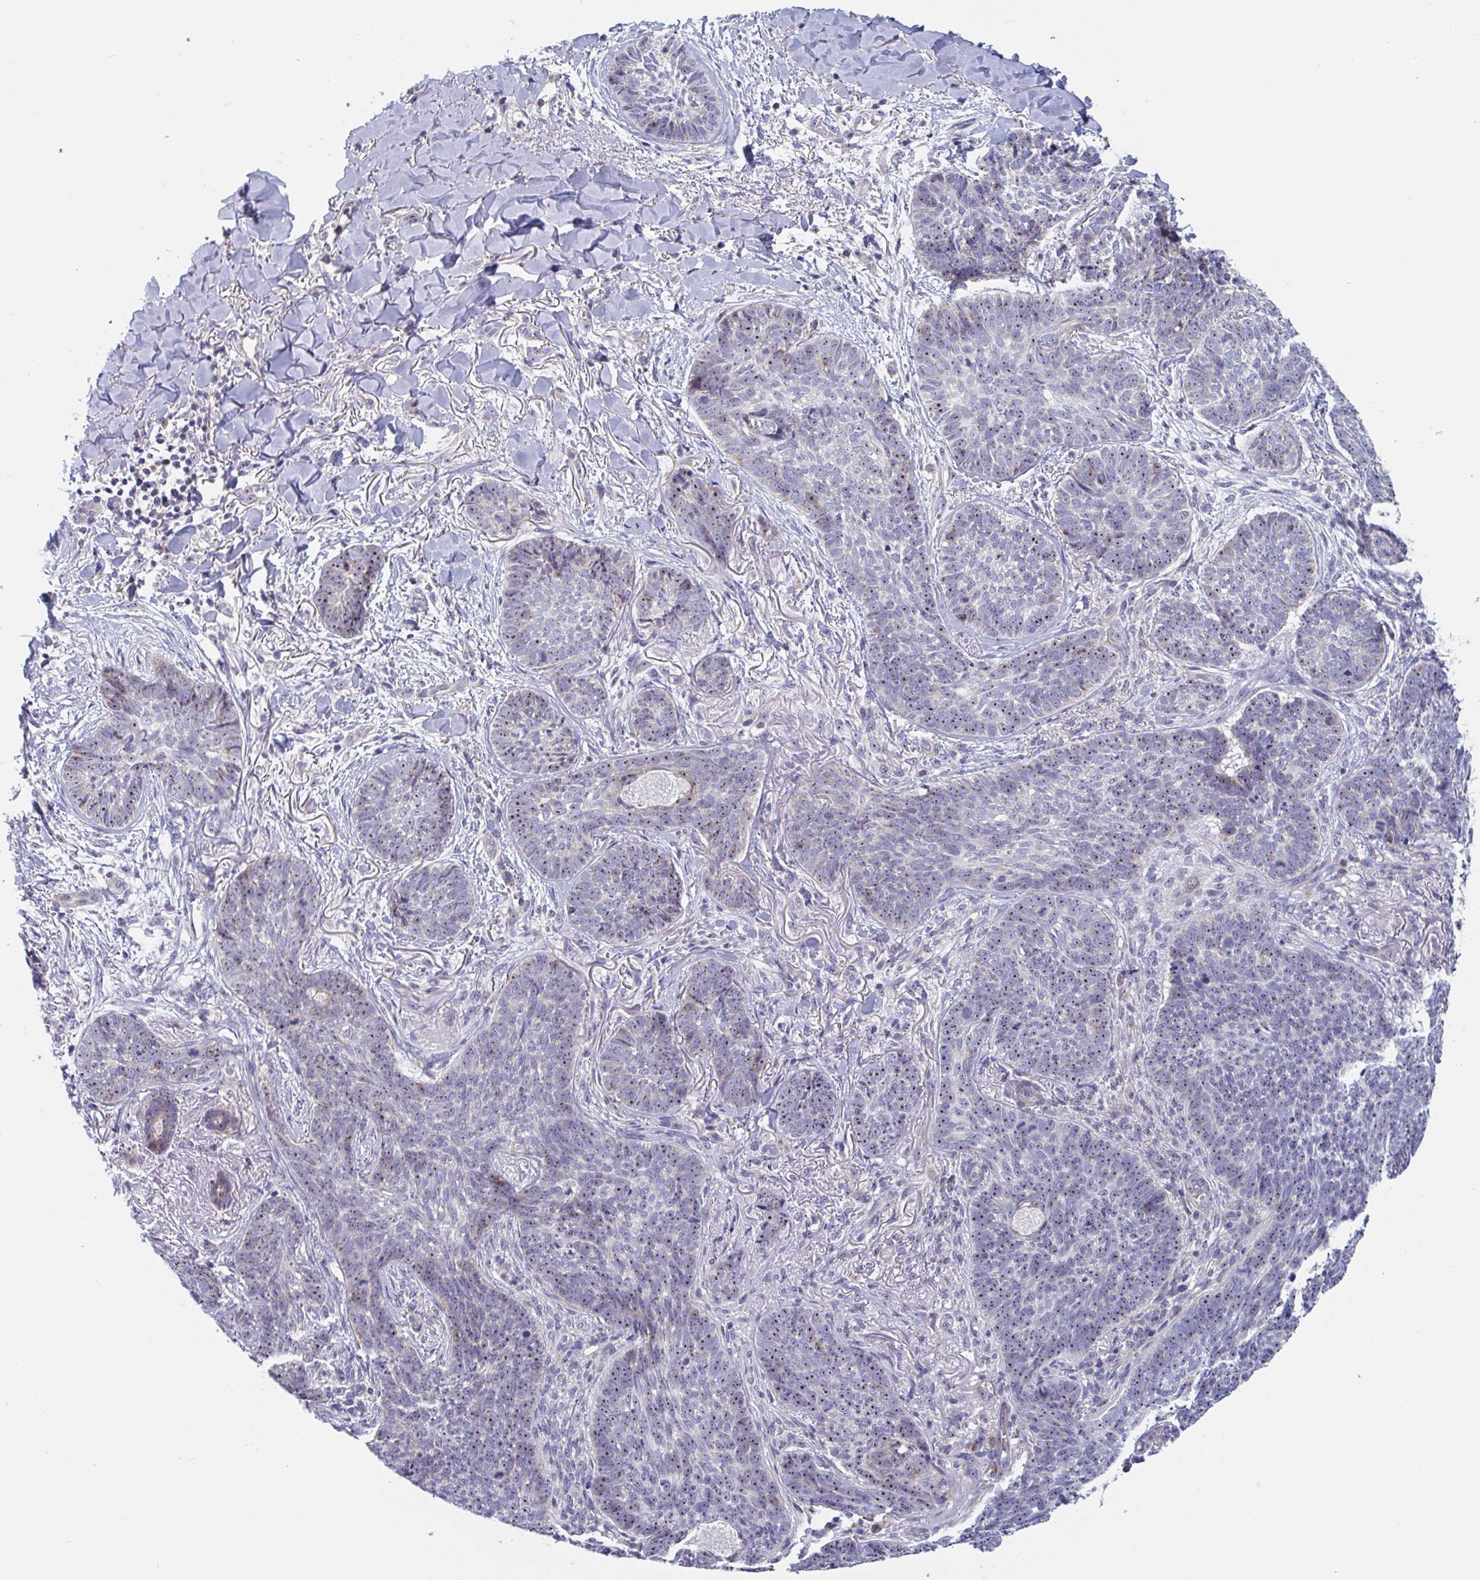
{"staining": {"intensity": "moderate", "quantity": "25%-75%", "location": "nuclear"}, "tissue": "skin cancer", "cell_type": "Tumor cells", "image_type": "cancer", "snomed": [{"axis": "morphology", "description": "Basal cell carcinoma"}, {"axis": "topography", "description": "Skin"}, {"axis": "topography", "description": "Skin of face"}], "caption": "Basal cell carcinoma (skin) tissue demonstrates moderate nuclear positivity in about 25%-75% of tumor cells", "gene": "MRPL53", "patient": {"sex": "male", "age": 88}}